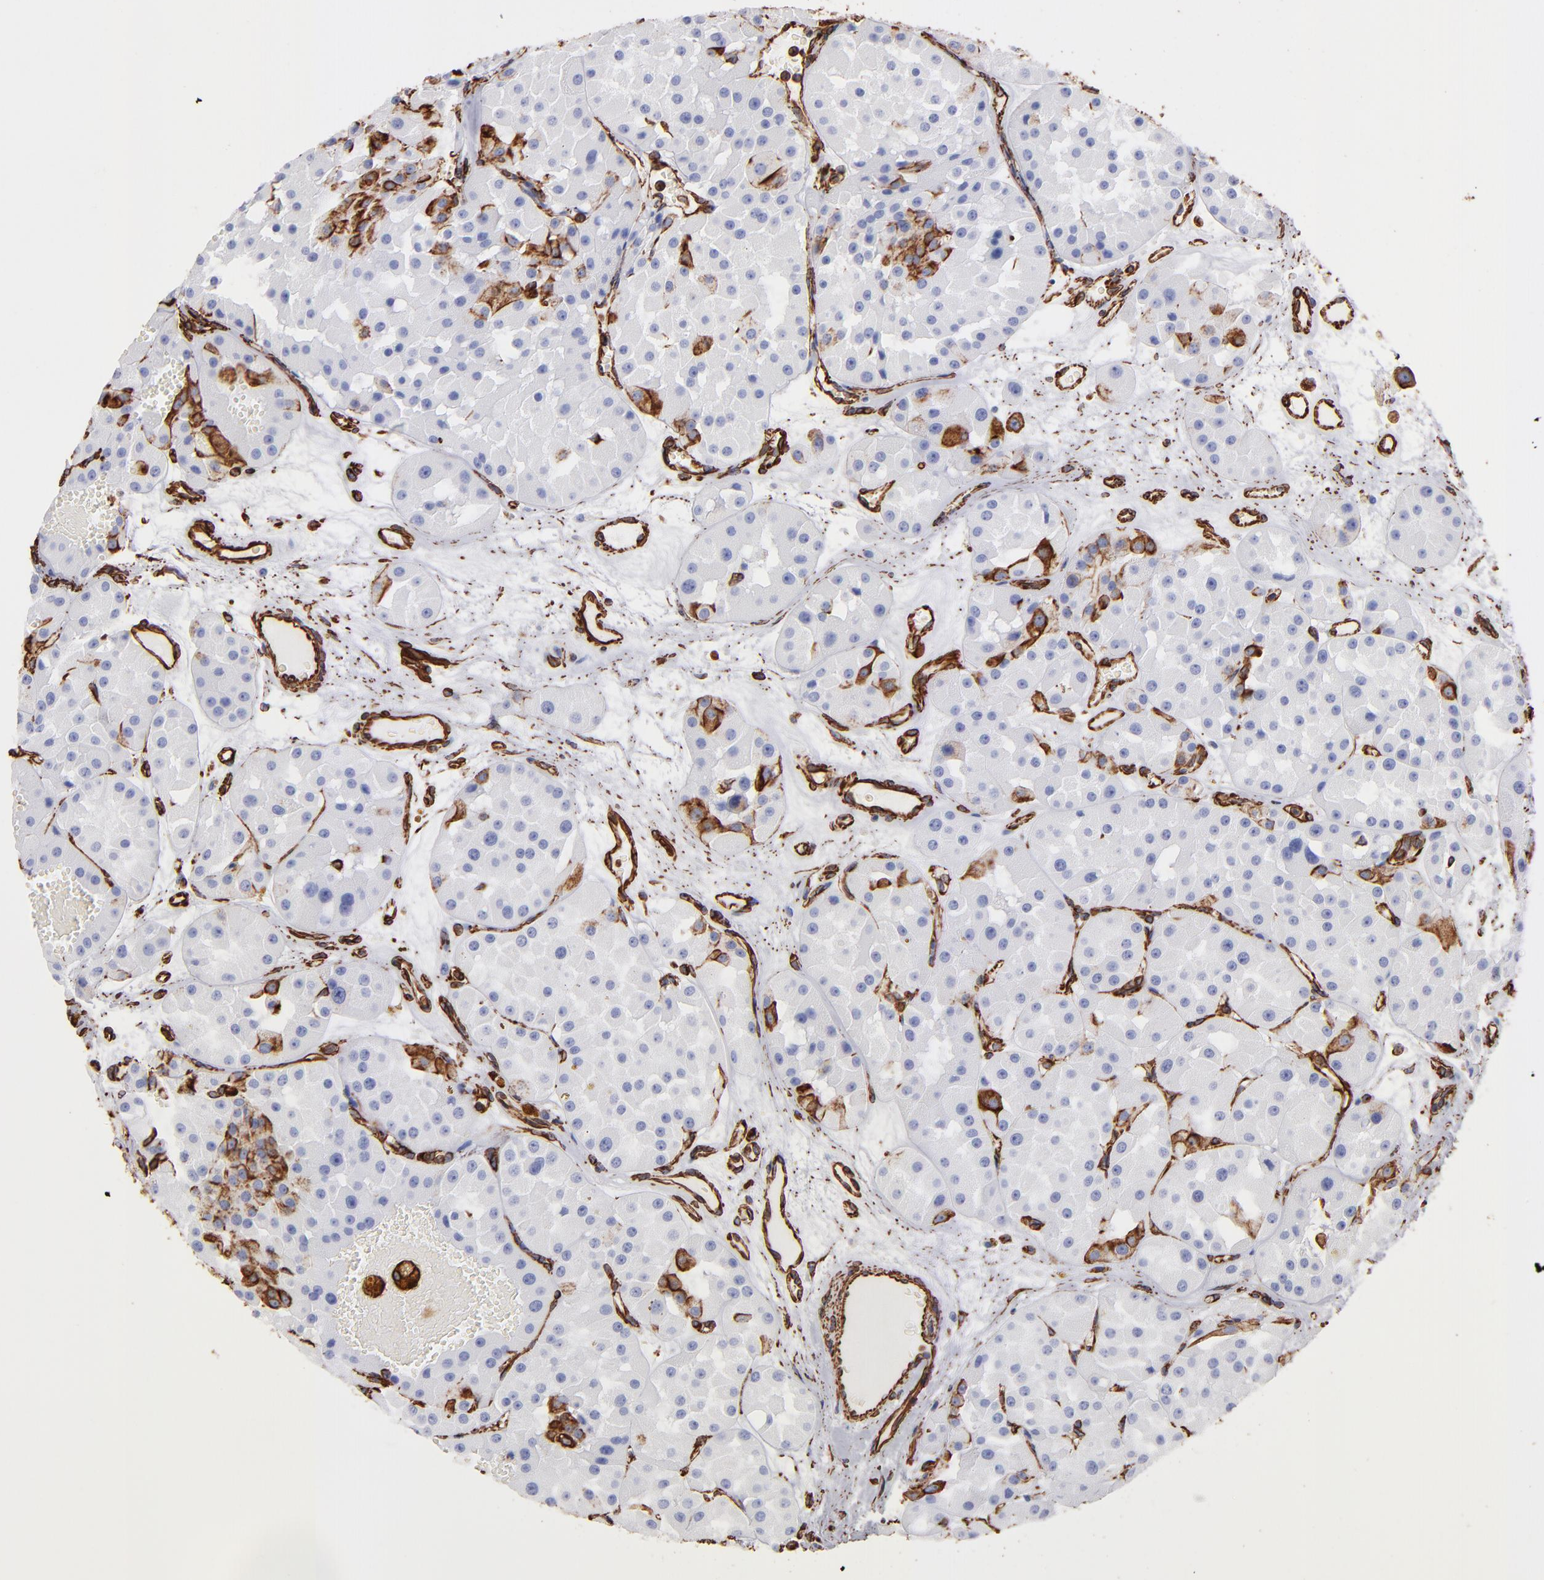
{"staining": {"intensity": "moderate", "quantity": "<25%", "location": "cytoplasmic/membranous"}, "tissue": "renal cancer", "cell_type": "Tumor cells", "image_type": "cancer", "snomed": [{"axis": "morphology", "description": "Adenocarcinoma, uncertain malignant potential"}, {"axis": "topography", "description": "Kidney"}], "caption": "Human adenocarcinoma,  uncertain malignant potential (renal) stained with a brown dye shows moderate cytoplasmic/membranous positive positivity in about <25% of tumor cells.", "gene": "VIM", "patient": {"sex": "male", "age": 63}}